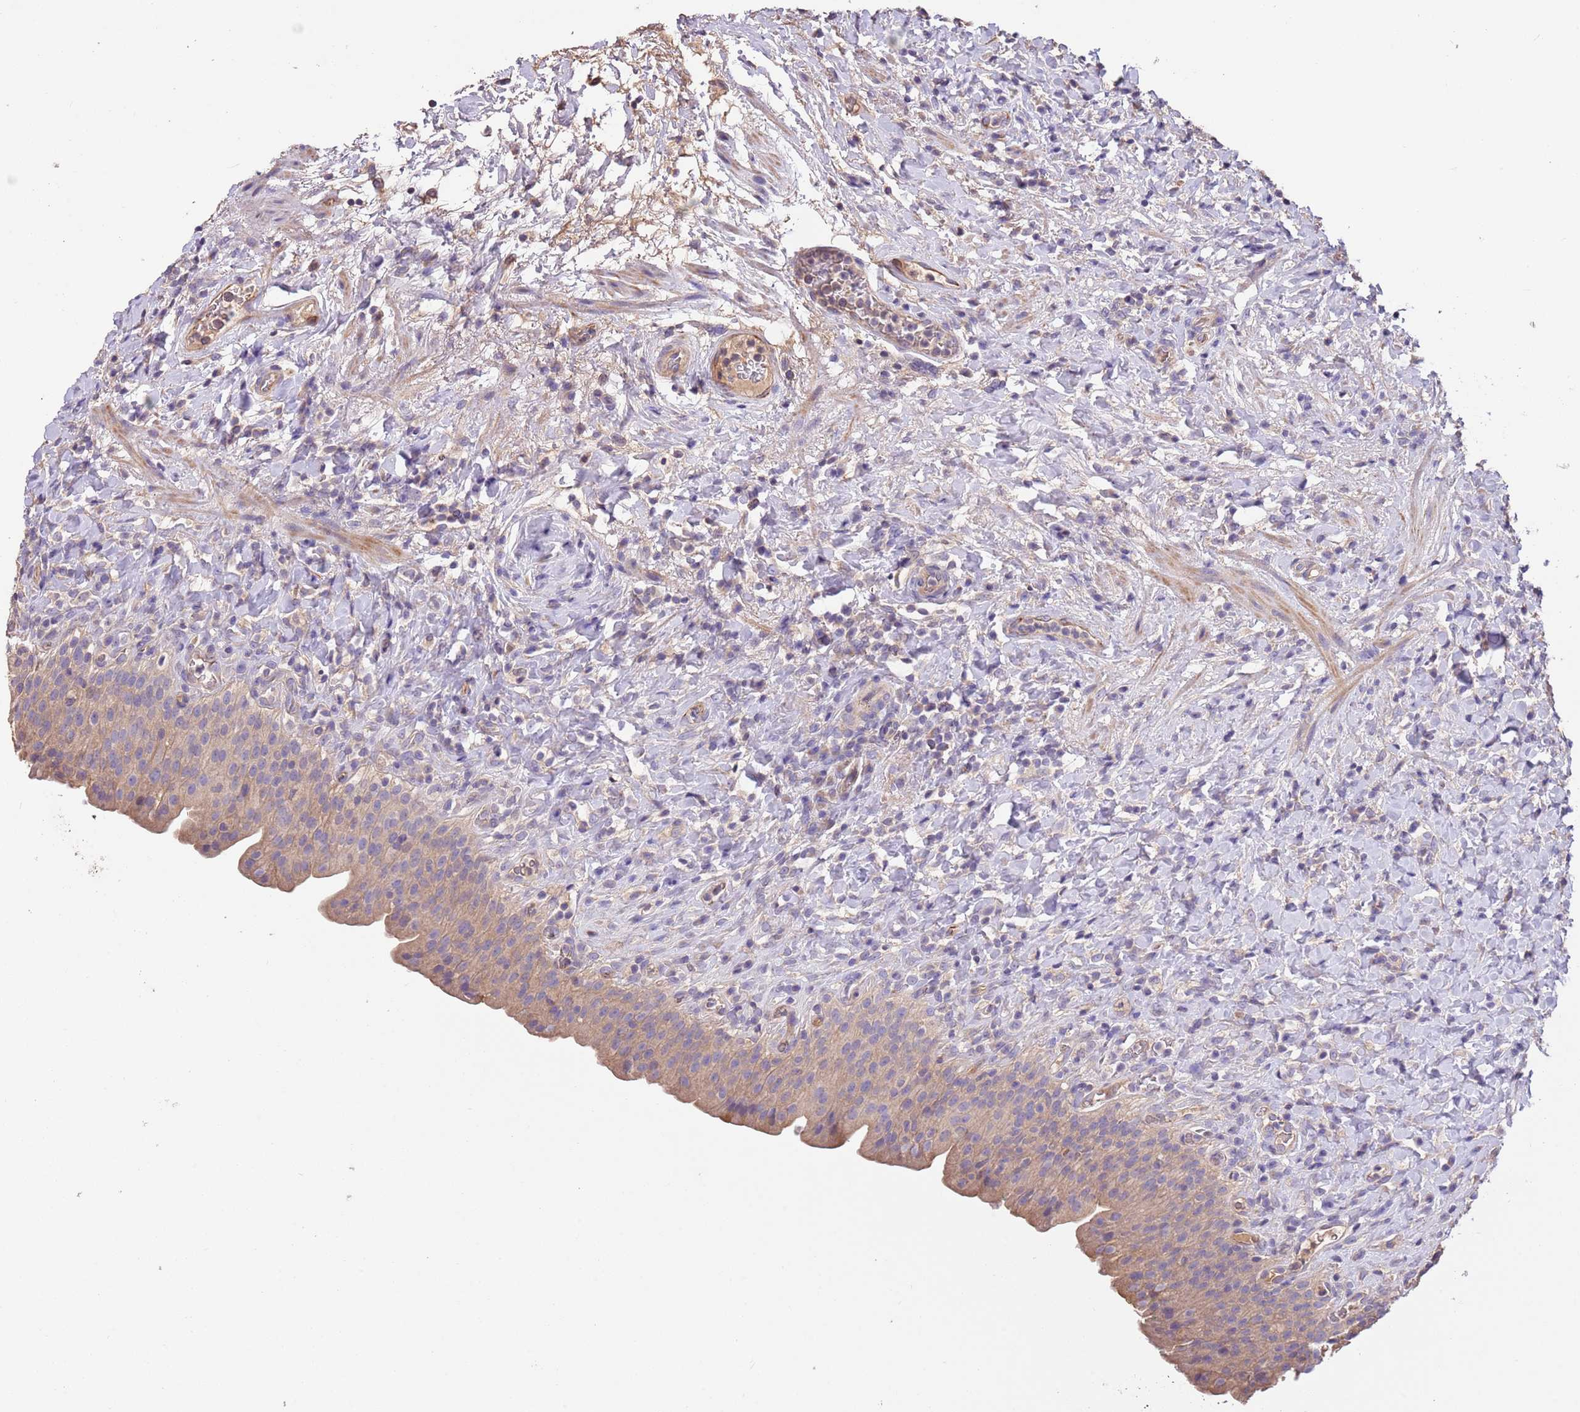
{"staining": {"intensity": "weak", "quantity": ">75%", "location": "cytoplasmic/membranous"}, "tissue": "urinary bladder", "cell_type": "Urothelial cells", "image_type": "normal", "snomed": [{"axis": "morphology", "description": "Normal tissue, NOS"}, {"axis": "morphology", "description": "Inflammation, NOS"}, {"axis": "topography", "description": "Urinary bladder"}], "caption": "DAB (3,3'-diaminobenzidine) immunohistochemical staining of benign urinary bladder displays weak cytoplasmic/membranous protein expression in about >75% of urothelial cells.", "gene": "FAM89B", "patient": {"sex": "male", "age": 64}}